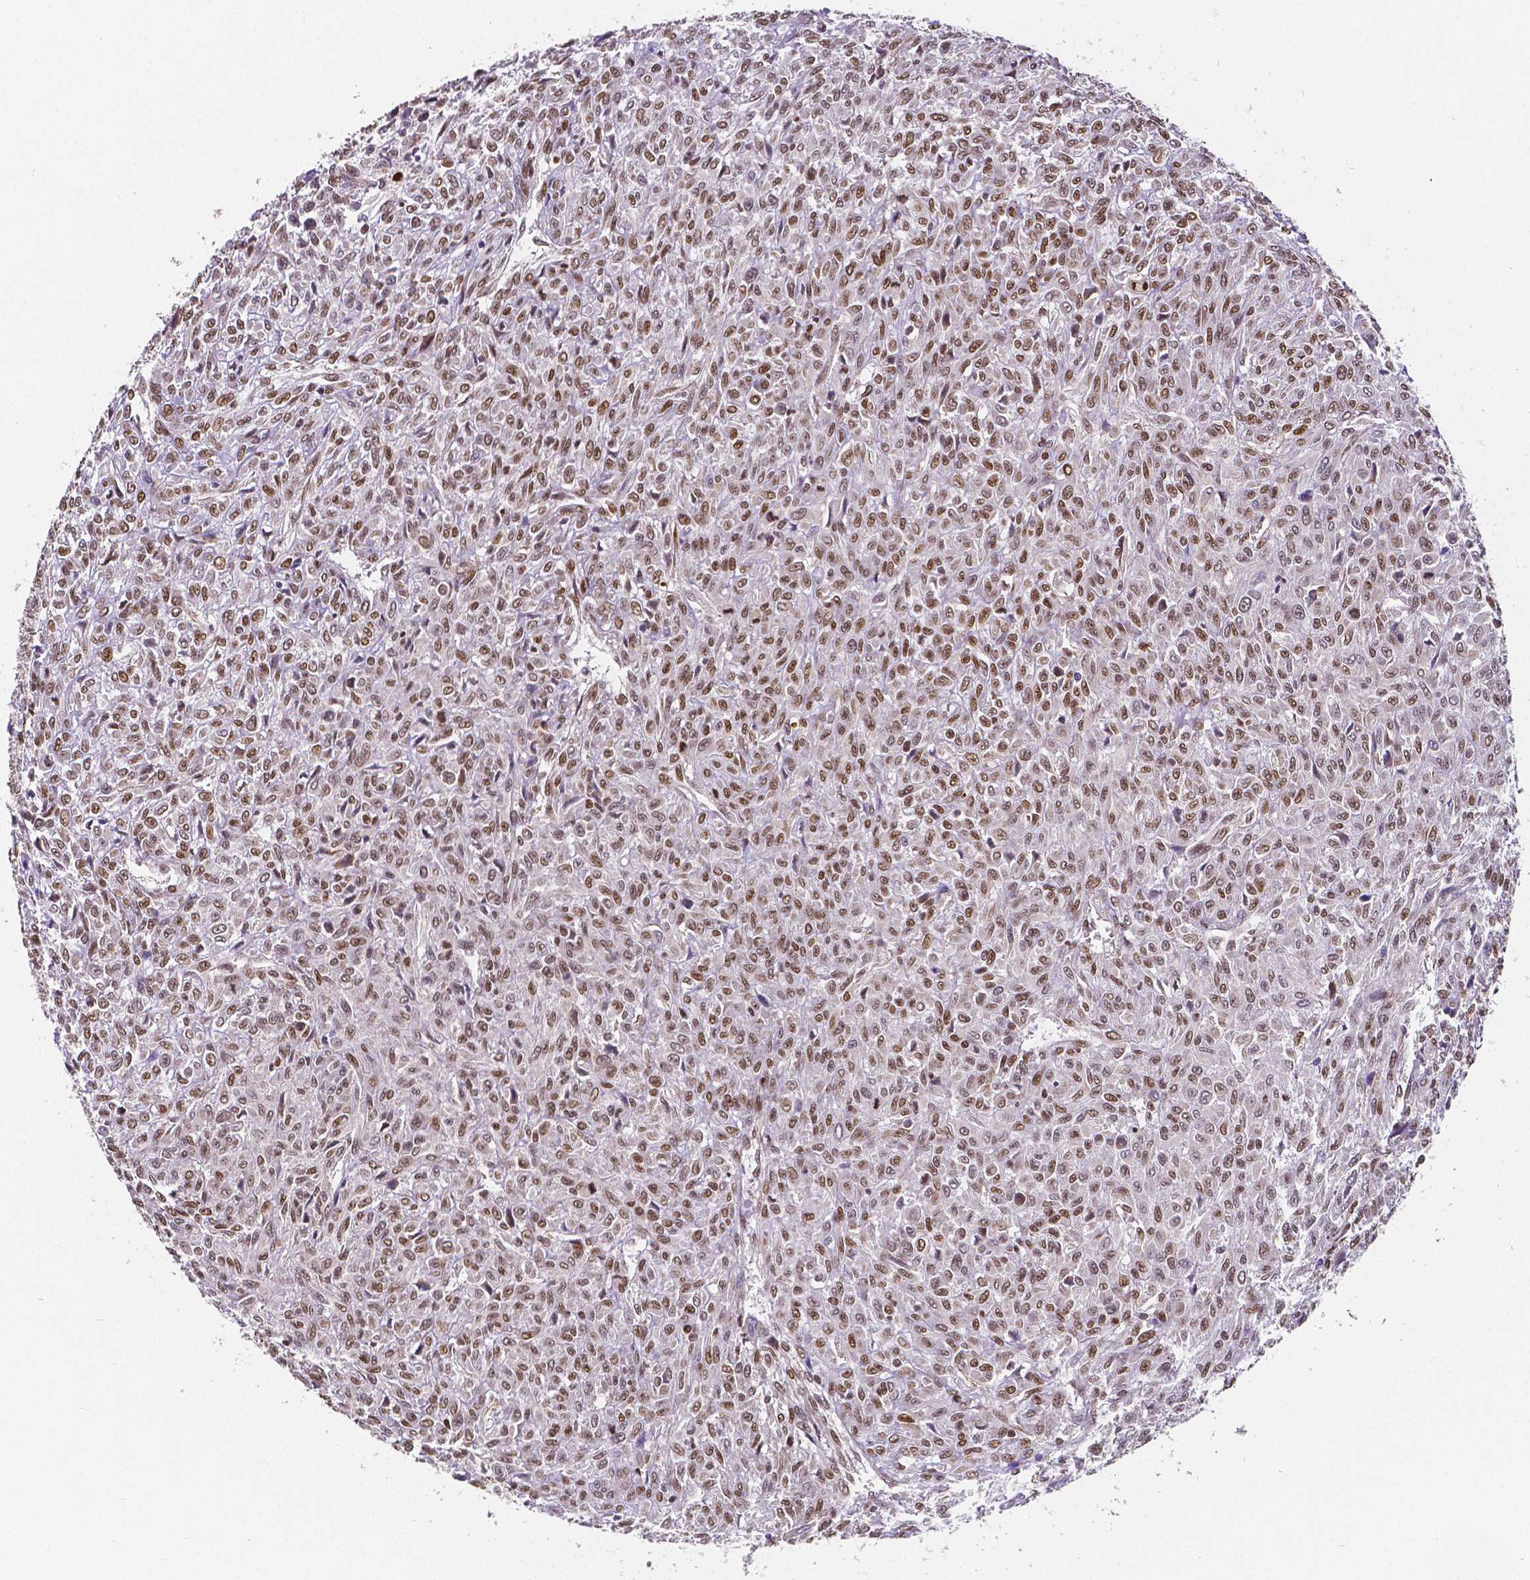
{"staining": {"intensity": "moderate", "quantity": ">75%", "location": "nuclear"}, "tissue": "renal cancer", "cell_type": "Tumor cells", "image_type": "cancer", "snomed": [{"axis": "morphology", "description": "Adenocarcinoma, NOS"}, {"axis": "topography", "description": "Kidney"}], "caption": "An immunohistochemistry (IHC) photomicrograph of tumor tissue is shown. Protein staining in brown labels moderate nuclear positivity in adenocarcinoma (renal) within tumor cells.", "gene": "MEF2C", "patient": {"sex": "male", "age": 58}}